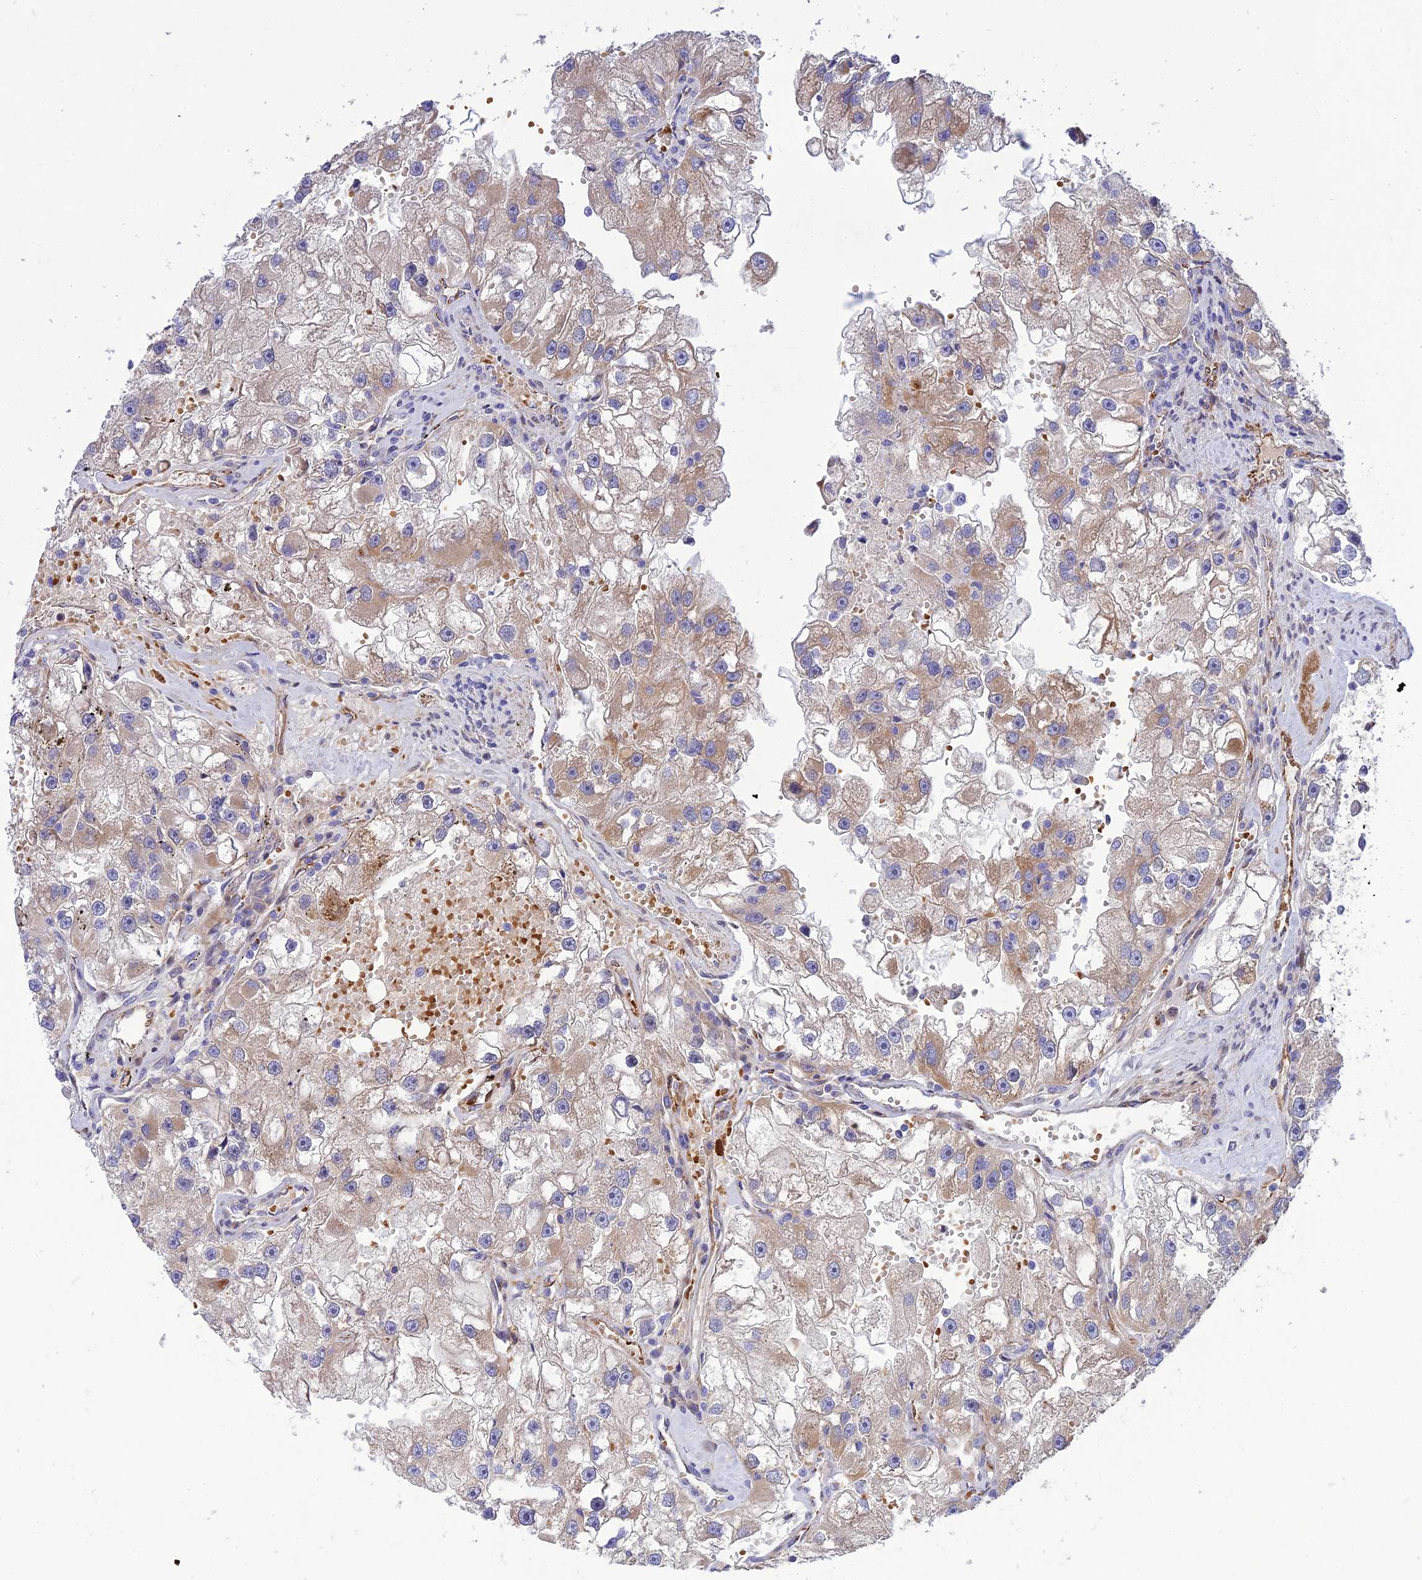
{"staining": {"intensity": "weak", "quantity": "25%-75%", "location": "cytoplasmic/membranous"}, "tissue": "renal cancer", "cell_type": "Tumor cells", "image_type": "cancer", "snomed": [{"axis": "morphology", "description": "Adenocarcinoma, NOS"}, {"axis": "topography", "description": "Kidney"}], "caption": "A high-resolution histopathology image shows immunohistochemistry (IHC) staining of renal adenocarcinoma, which reveals weak cytoplasmic/membranous staining in approximately 25%-75% of tumor cells.", "gene": "SEL1L3", "patient": {"sex": "male", "age": 63}}